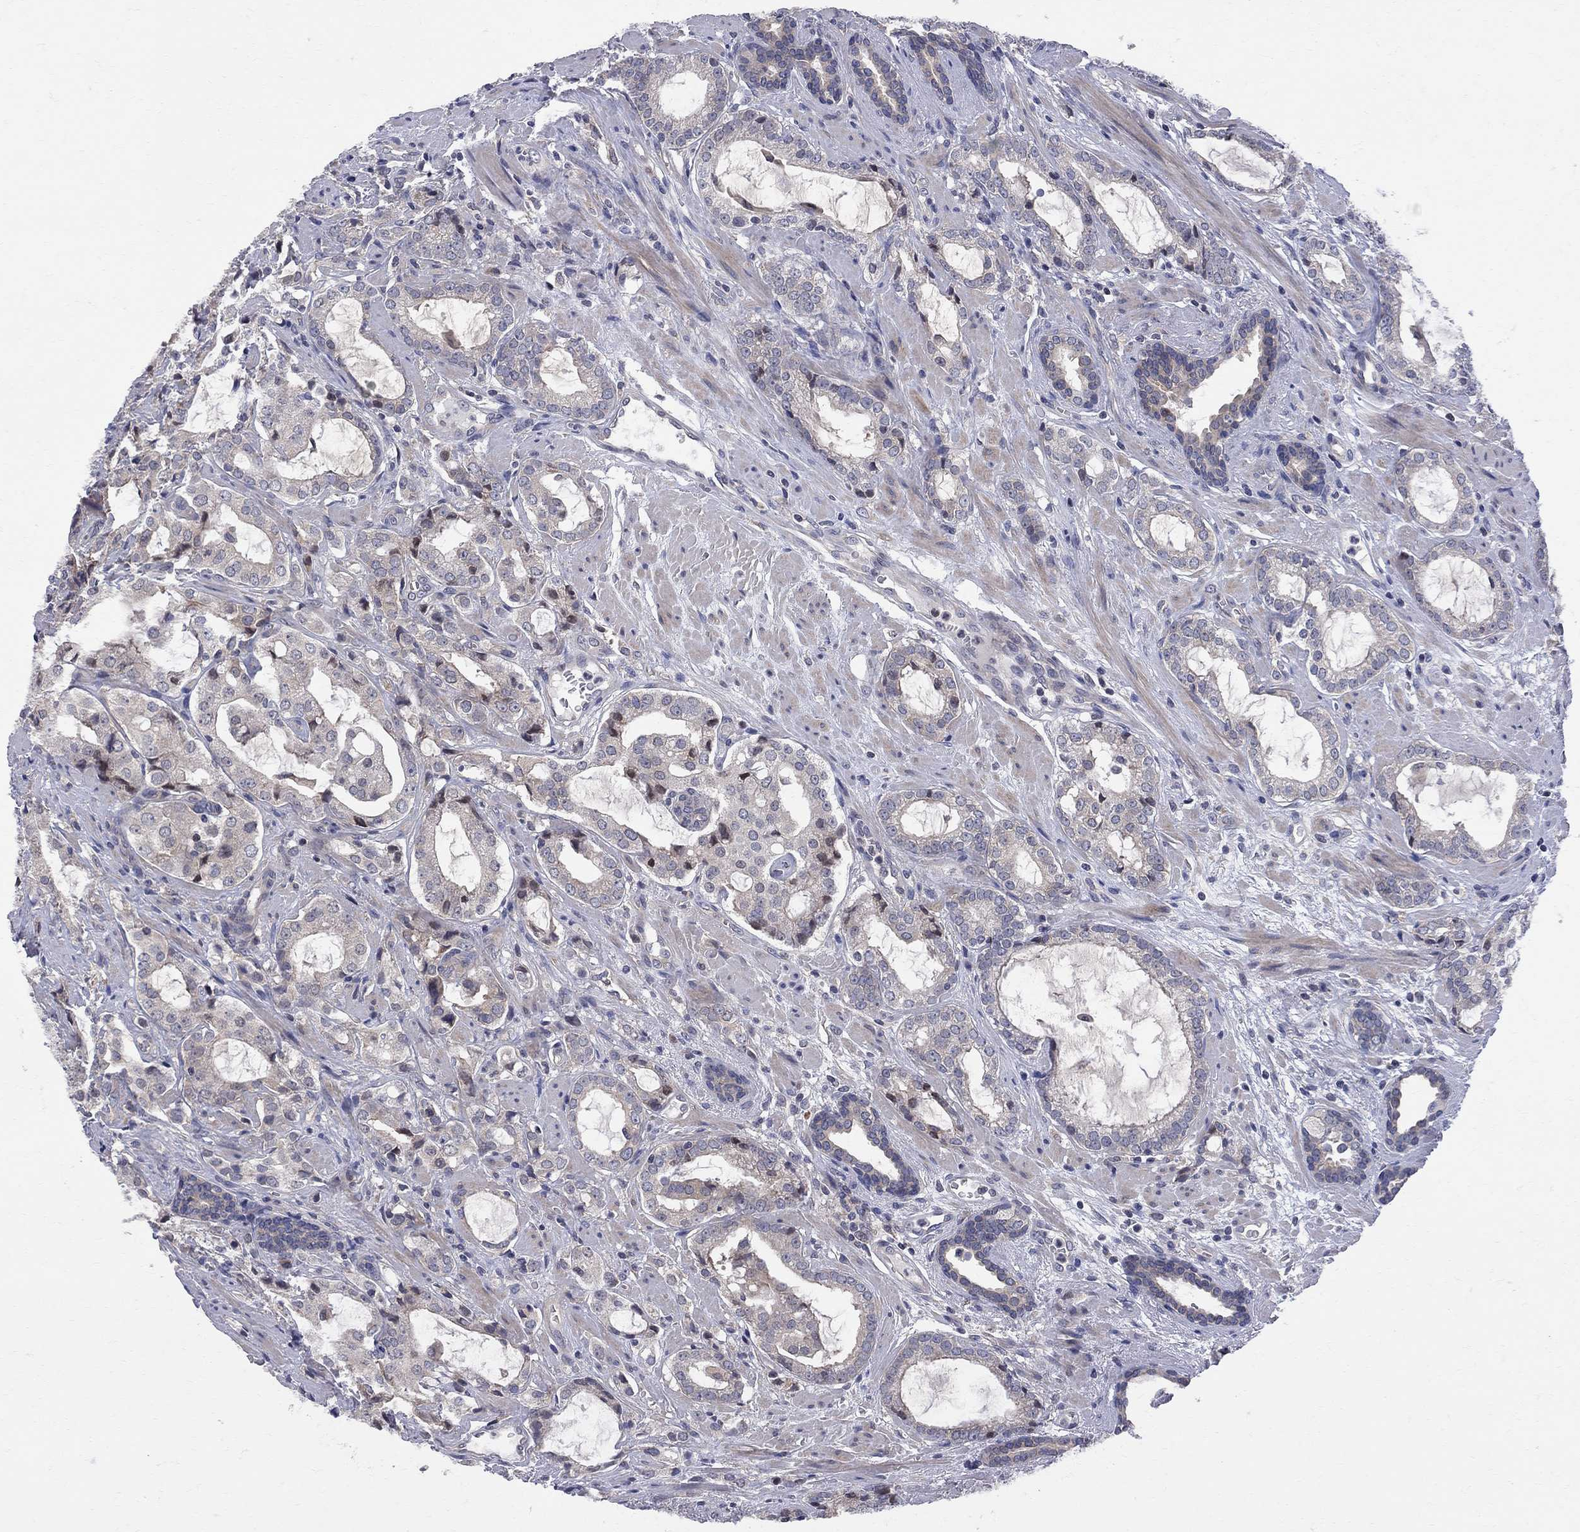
{"staining": {"intensity": "weak", "quantity": "<25%", "location": "cytoplasmic/membranous,nuclear"}, "tissue": "prostate cancer", "cell_type": "Tumor cells", "image_type": "cancer", "snomed": [{"axis": "morphology", "description": "Adenocarcinoma, NOS"}, {"axis": "topography", "description": "Prostate"}], "caption": "Tumor cells are negative for brown protein staining in prostate cancer. Nuclei are stained in blue.", "gene": "CNOT11", "patient": {"sex": "male", "age": 66}}